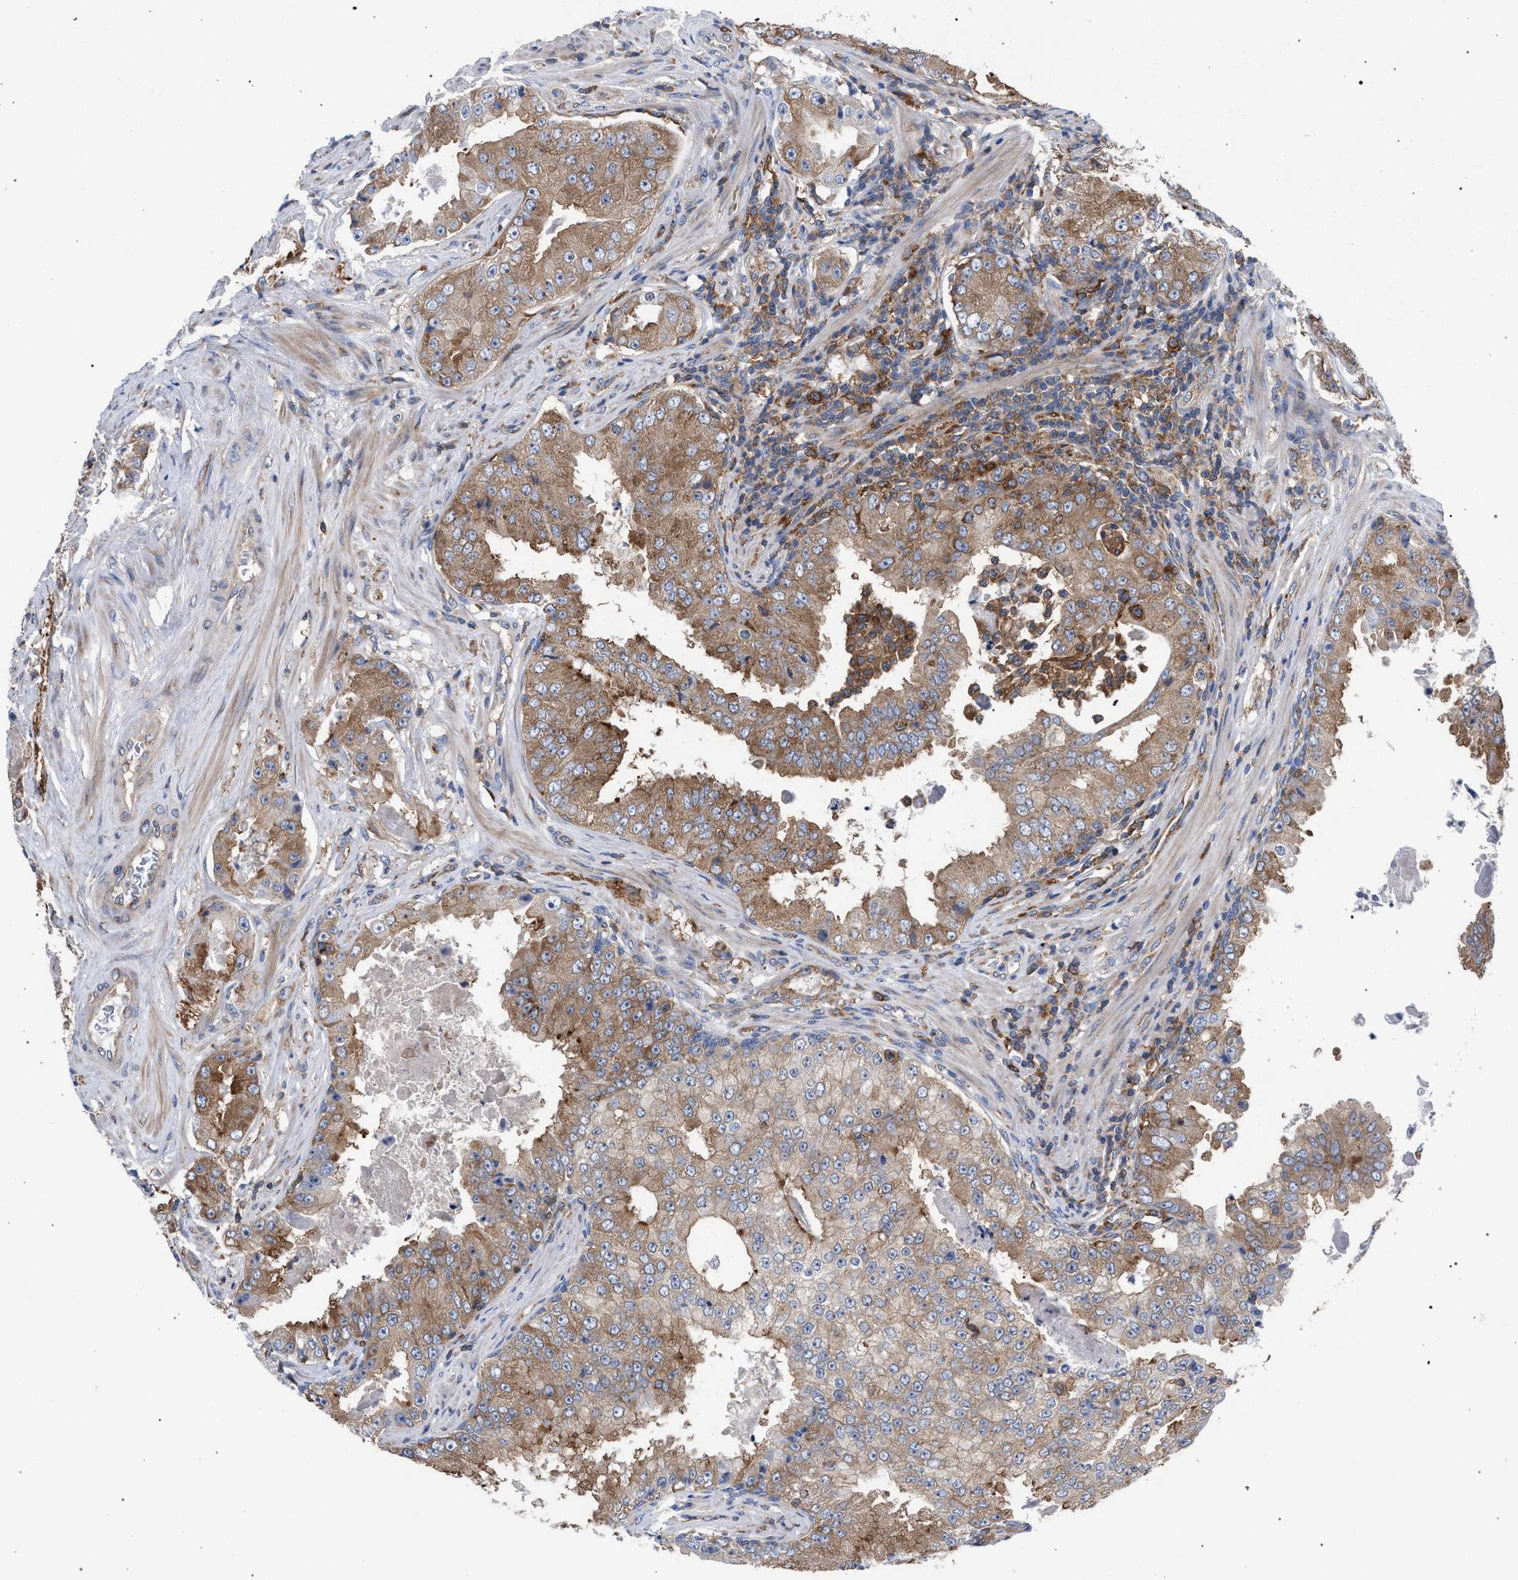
{"staining": {"intensity": "moderate", "quantity": ">75%", "location": "cytoplasmic/membranous"}, "tissue": "prostate cancer", "cell_type": "Tumor cells", "image_type": "cancer", "snomed": [{"axis": "morphology", "description": "Adenocarcinoma, High grade"}, {"axis": "topography", "description": "Prostate"}], "caption": "Protein positivity by immunohistochemistry (IHC) exhibits moderate cytoplasmic/membranous expression in about >75% of tumor cells in prostate adenocarcinoma (high-grade).", "gene": "CDR2L", "patient": {"sex": "male", "age": 73}}